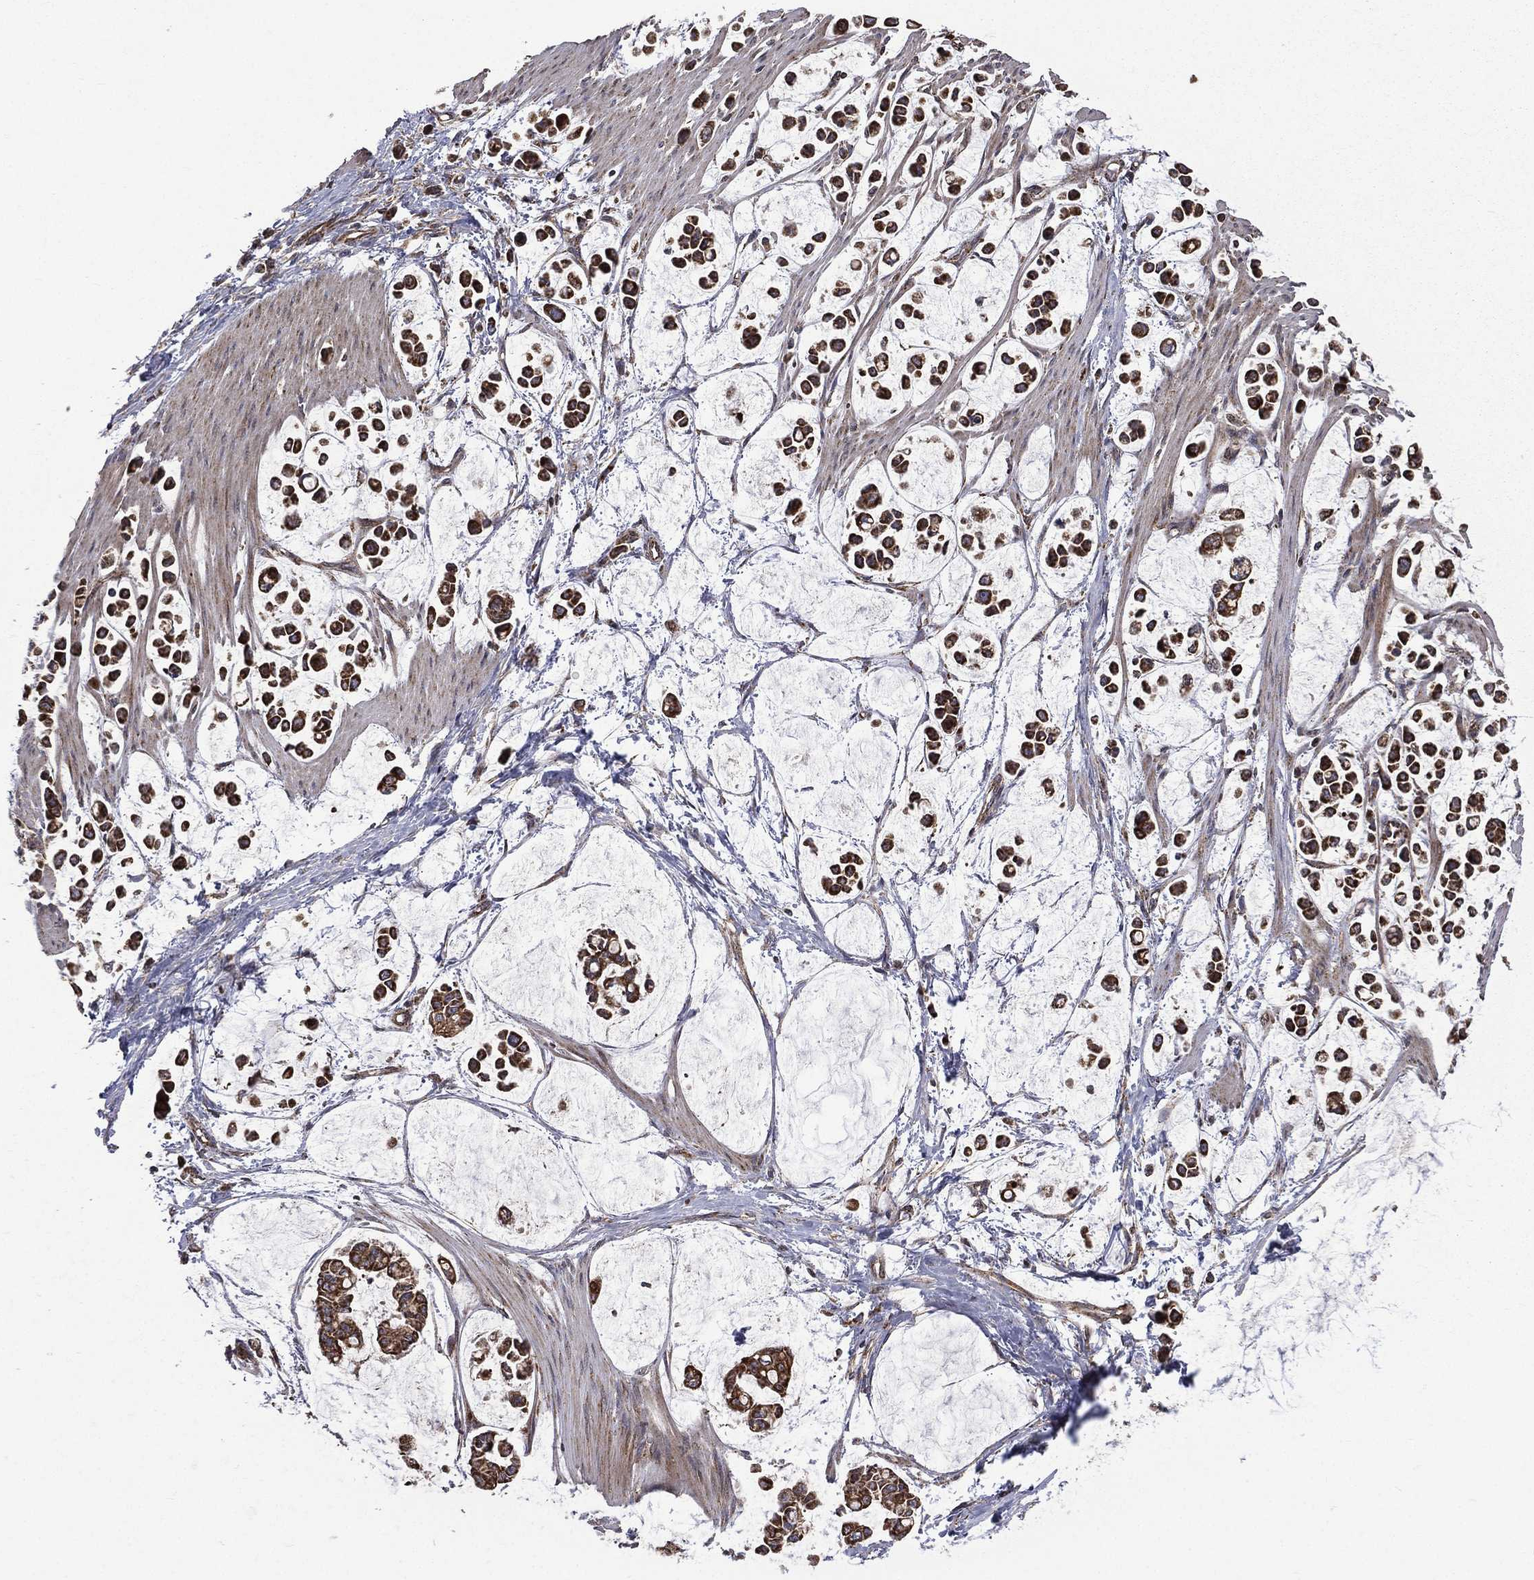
{"staining": {"intensity": "strong", "quantity": ">75%", "location": "cytoplasmic/membranous"}, "tissue": "stomach cancer", "cell_type": "Tumor cells", "image_type": "cancer", "snomed": [{"axis": "morphology", "description": "Adenocarcinoma, NOS"}, {"axis": "topography", "description": "Stomach"}], "caption": "Adenocarcinoma (stomach) stained for a protein shows strong cytoplasmic/membranous positivity in tumor cells.", "gene": "GIMAP6", "patient": {"sex": "male", "age": 82}}